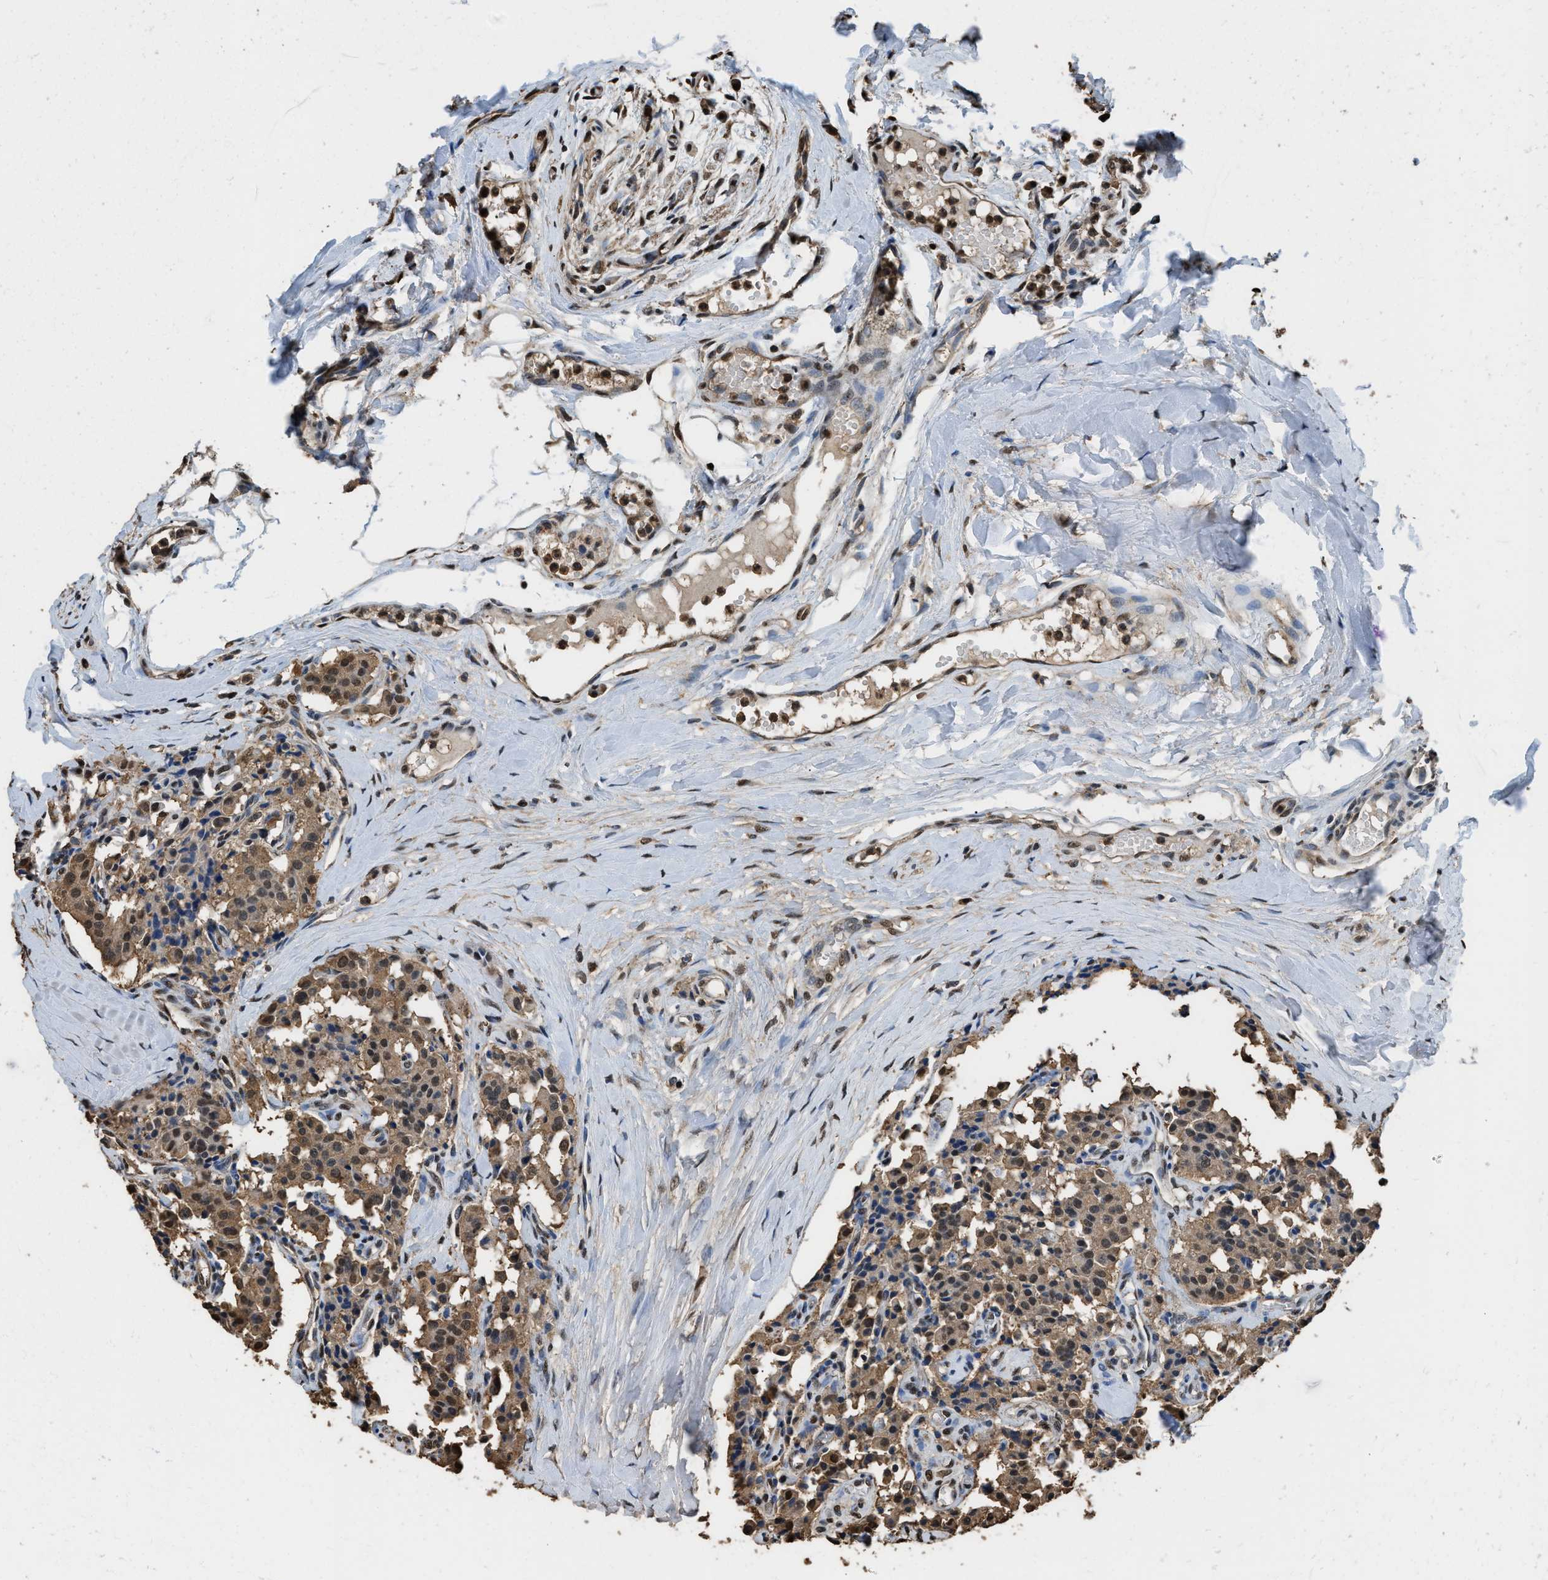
{"staining": {"intensity": "moderate", "quantity": ">75%", "location": "cytoplasmic/membranous,nuclear"}, "tissue": "carcinoid", "cell_type": "Tumor cells", "image_type": "cancer", "snomed": [{"axis": "morphology", "description": "Carcinoid, malignant, NOS"}, {"axis": "topography", "description": "Lung"}], "caption": "Moderate cytoplasmic/membranous and nuclear staining is identified in approximately >75% of tumor cells in carcinoid.", "gene": "GAPDH", "patient": {"sex": "male", "age": 30}}